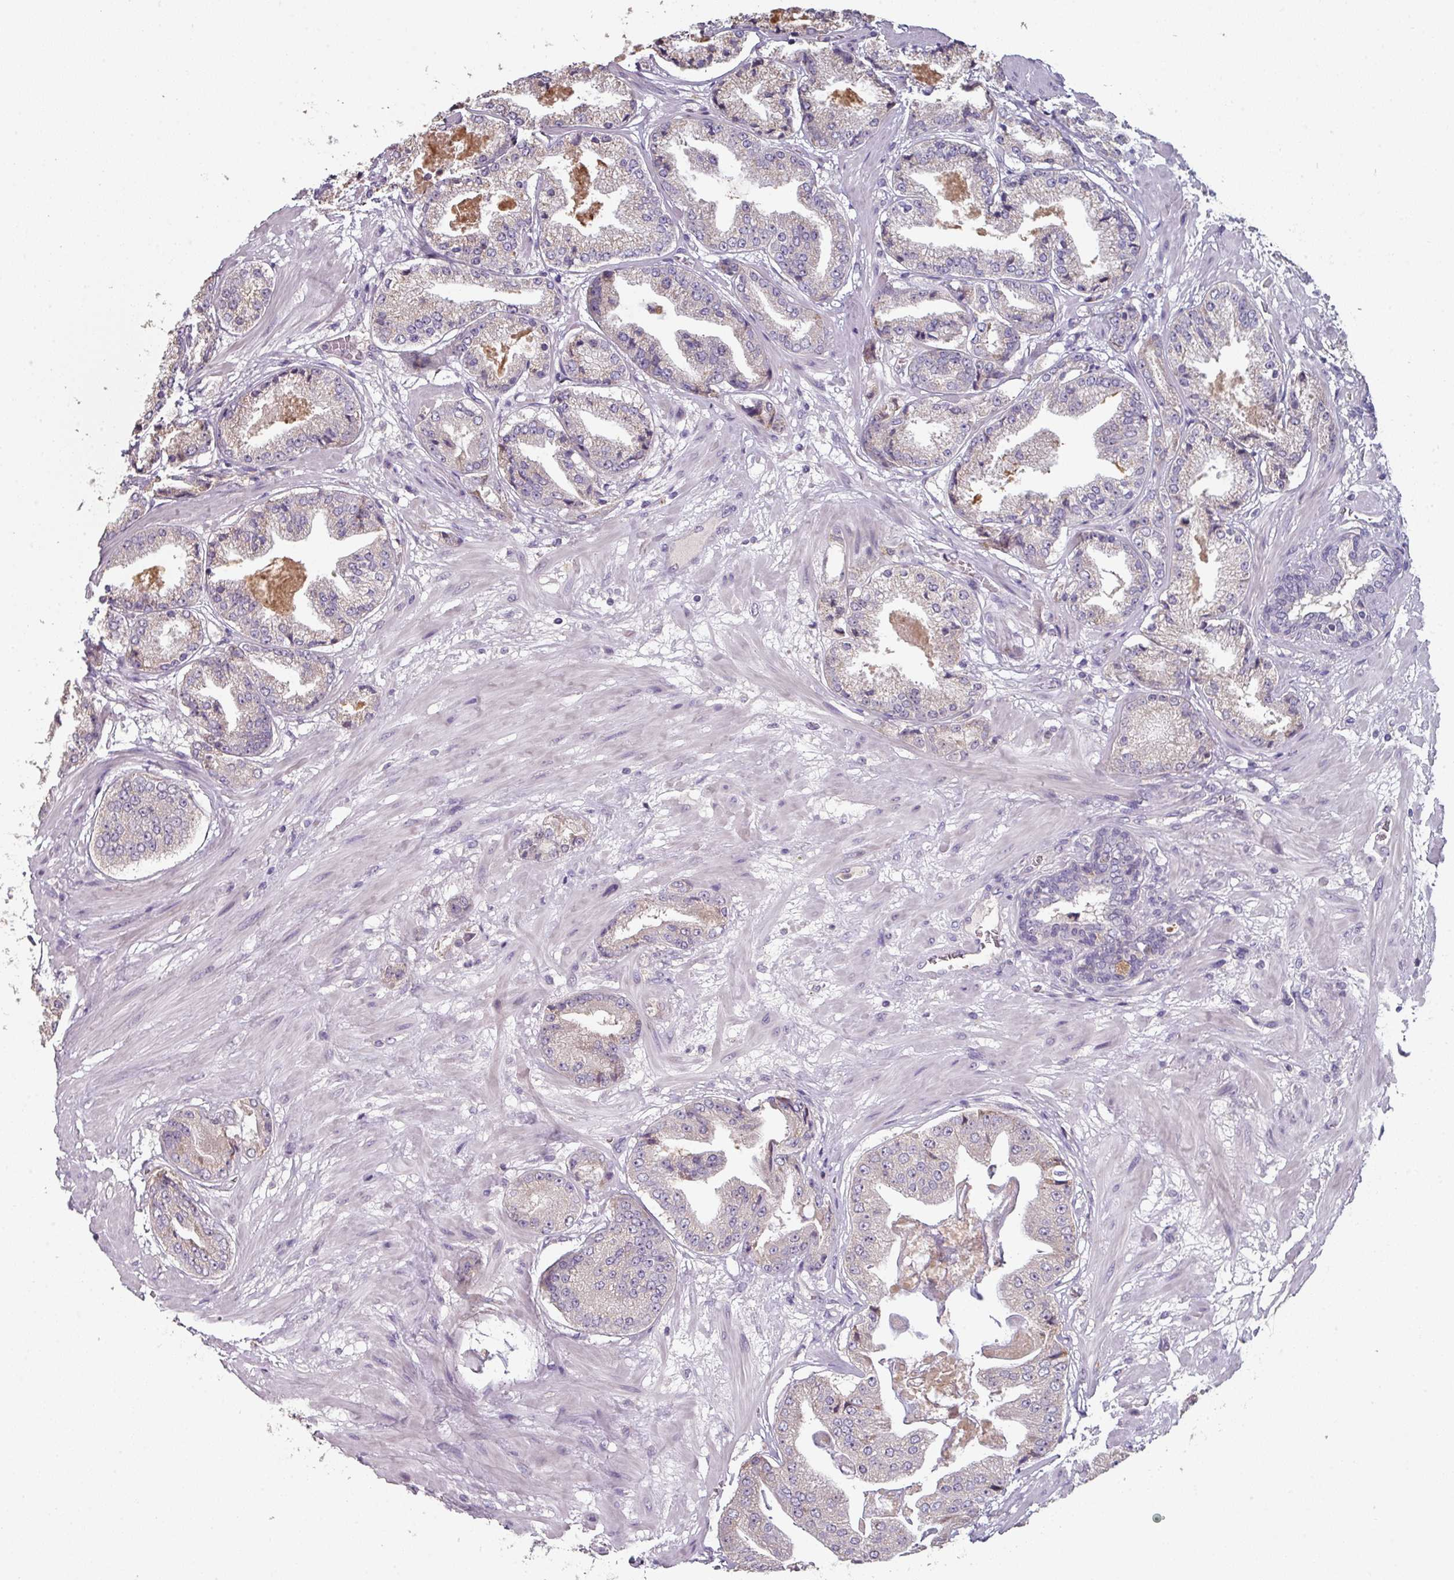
{"staining": {"intensity": "negative", "quantity": "none", "location": "none"}, "tissue": "prostate cancer", "cell_type": "Tumor cells", "image_type": "cancer", "snomed": [{"axis": "morphology", "description": "Adenocarcinoma, High grade"}, {"axis": "topography", "description": "Prostate"}], "caption": "DAB (3,3'-diaminobenzidine) immunohistochemical staining of human prostate cancer demonstrates no significant staining in tumor cells. (DAB immunohistochemistry (IHC), high magnification).", "gene": "PRAMEF8", "patient": {"sex": "male", "age": 63}}